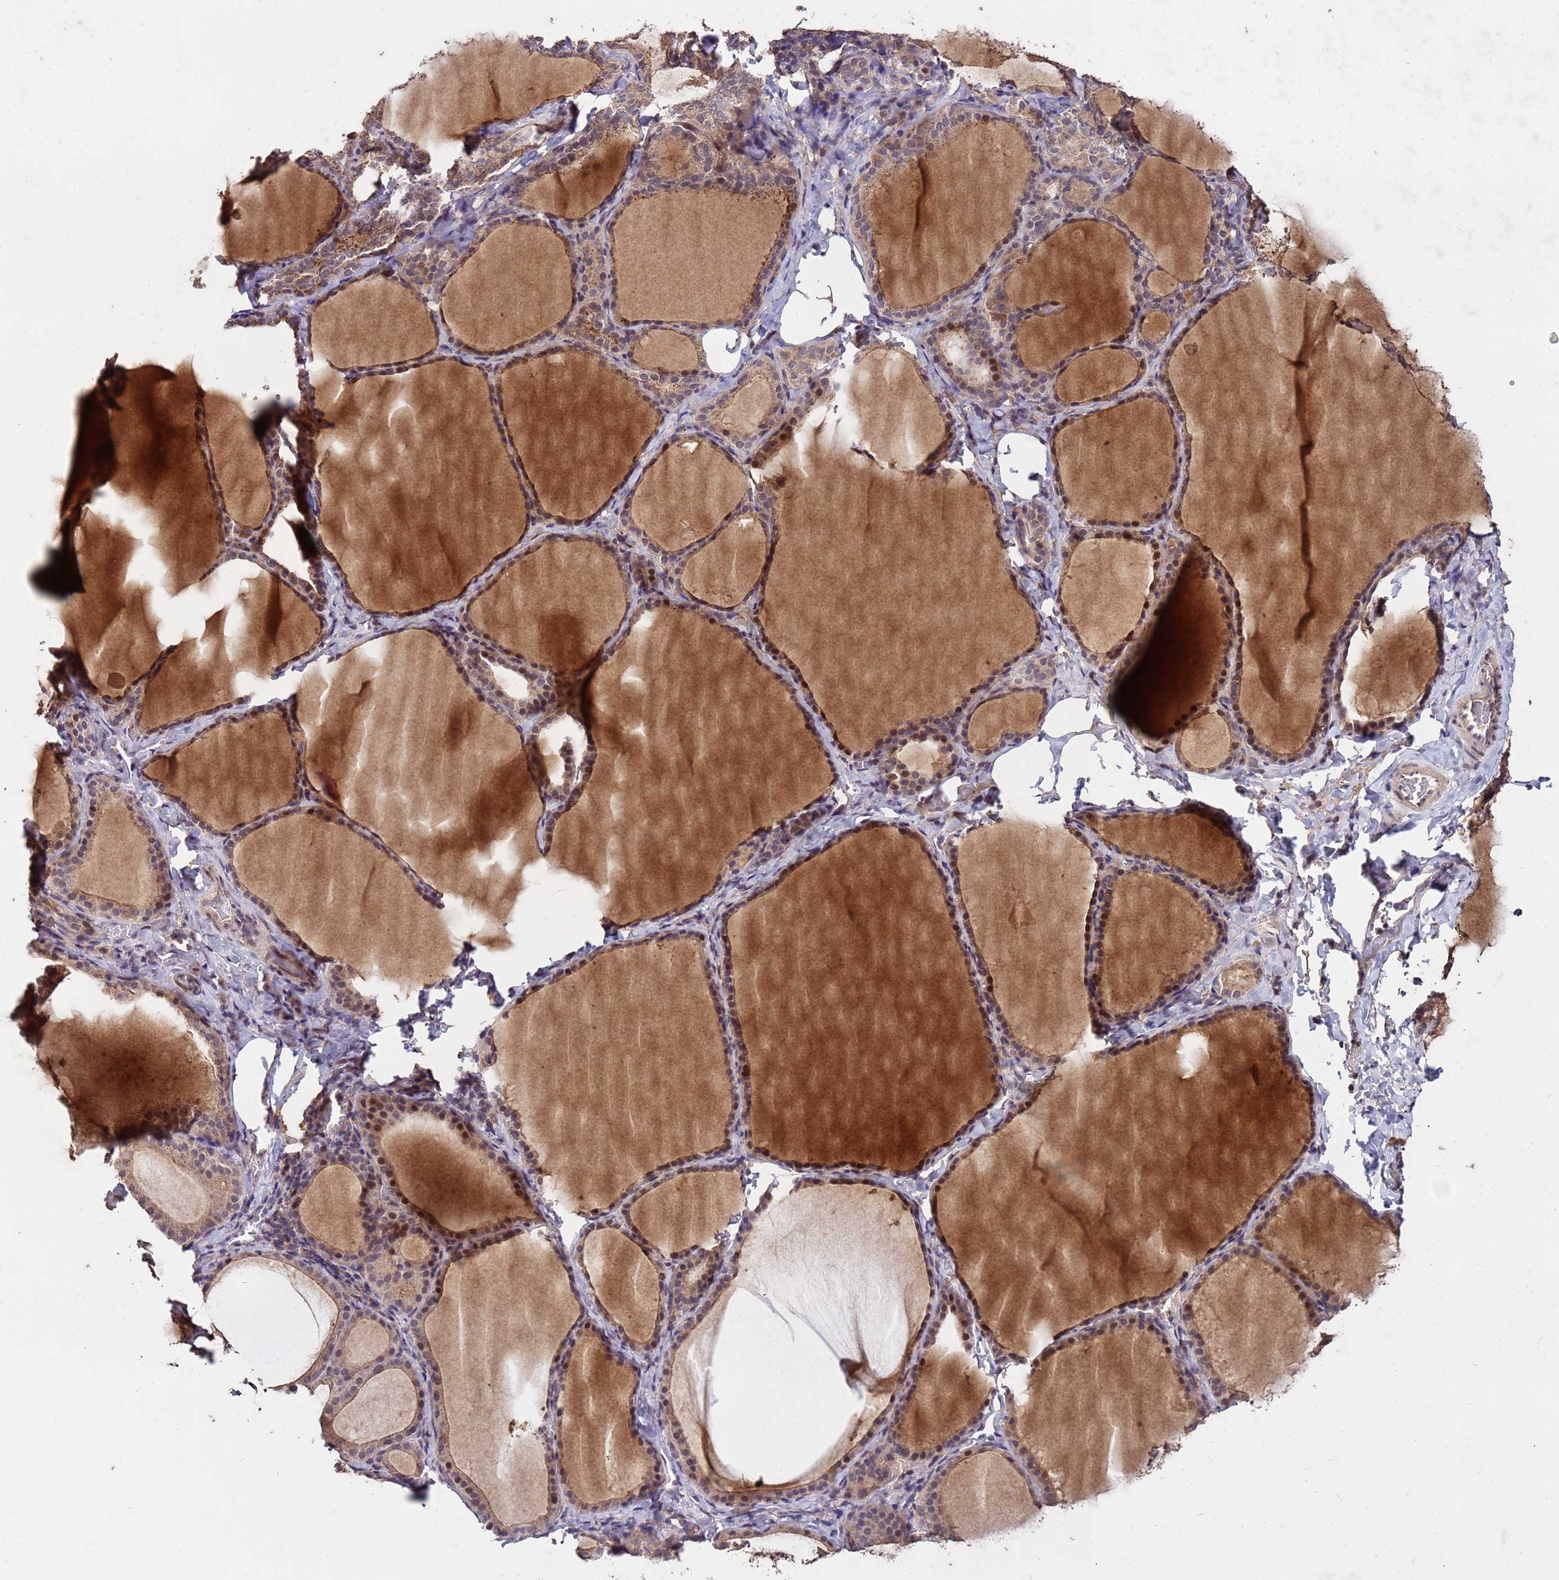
{"staining": {"intensity": "moderate", "quantity": ">75%", "location": "cytoplasmic/membranous,nuclear"}, "tissue": "thyroid gland", "cell_type": "Glandular cells", "image_type": "normal", "snomed": [{"axis": "morphology", "description": "Normal tissue, NOS"}, {"axis": "topography", "description": "Thyroid gland"}], "caption": "Moderate cytoplasmic/membranous,nuclear positivity is seen in about >75% of glandular cells in normal thyroid gland. The protein of interest is stained brown, and the nuclei are stained in blue (DAB IHC with brightfield microscopy, high magnification).", "gene": "TOR4A", "patient": {"sex": "female", "age": 39}}